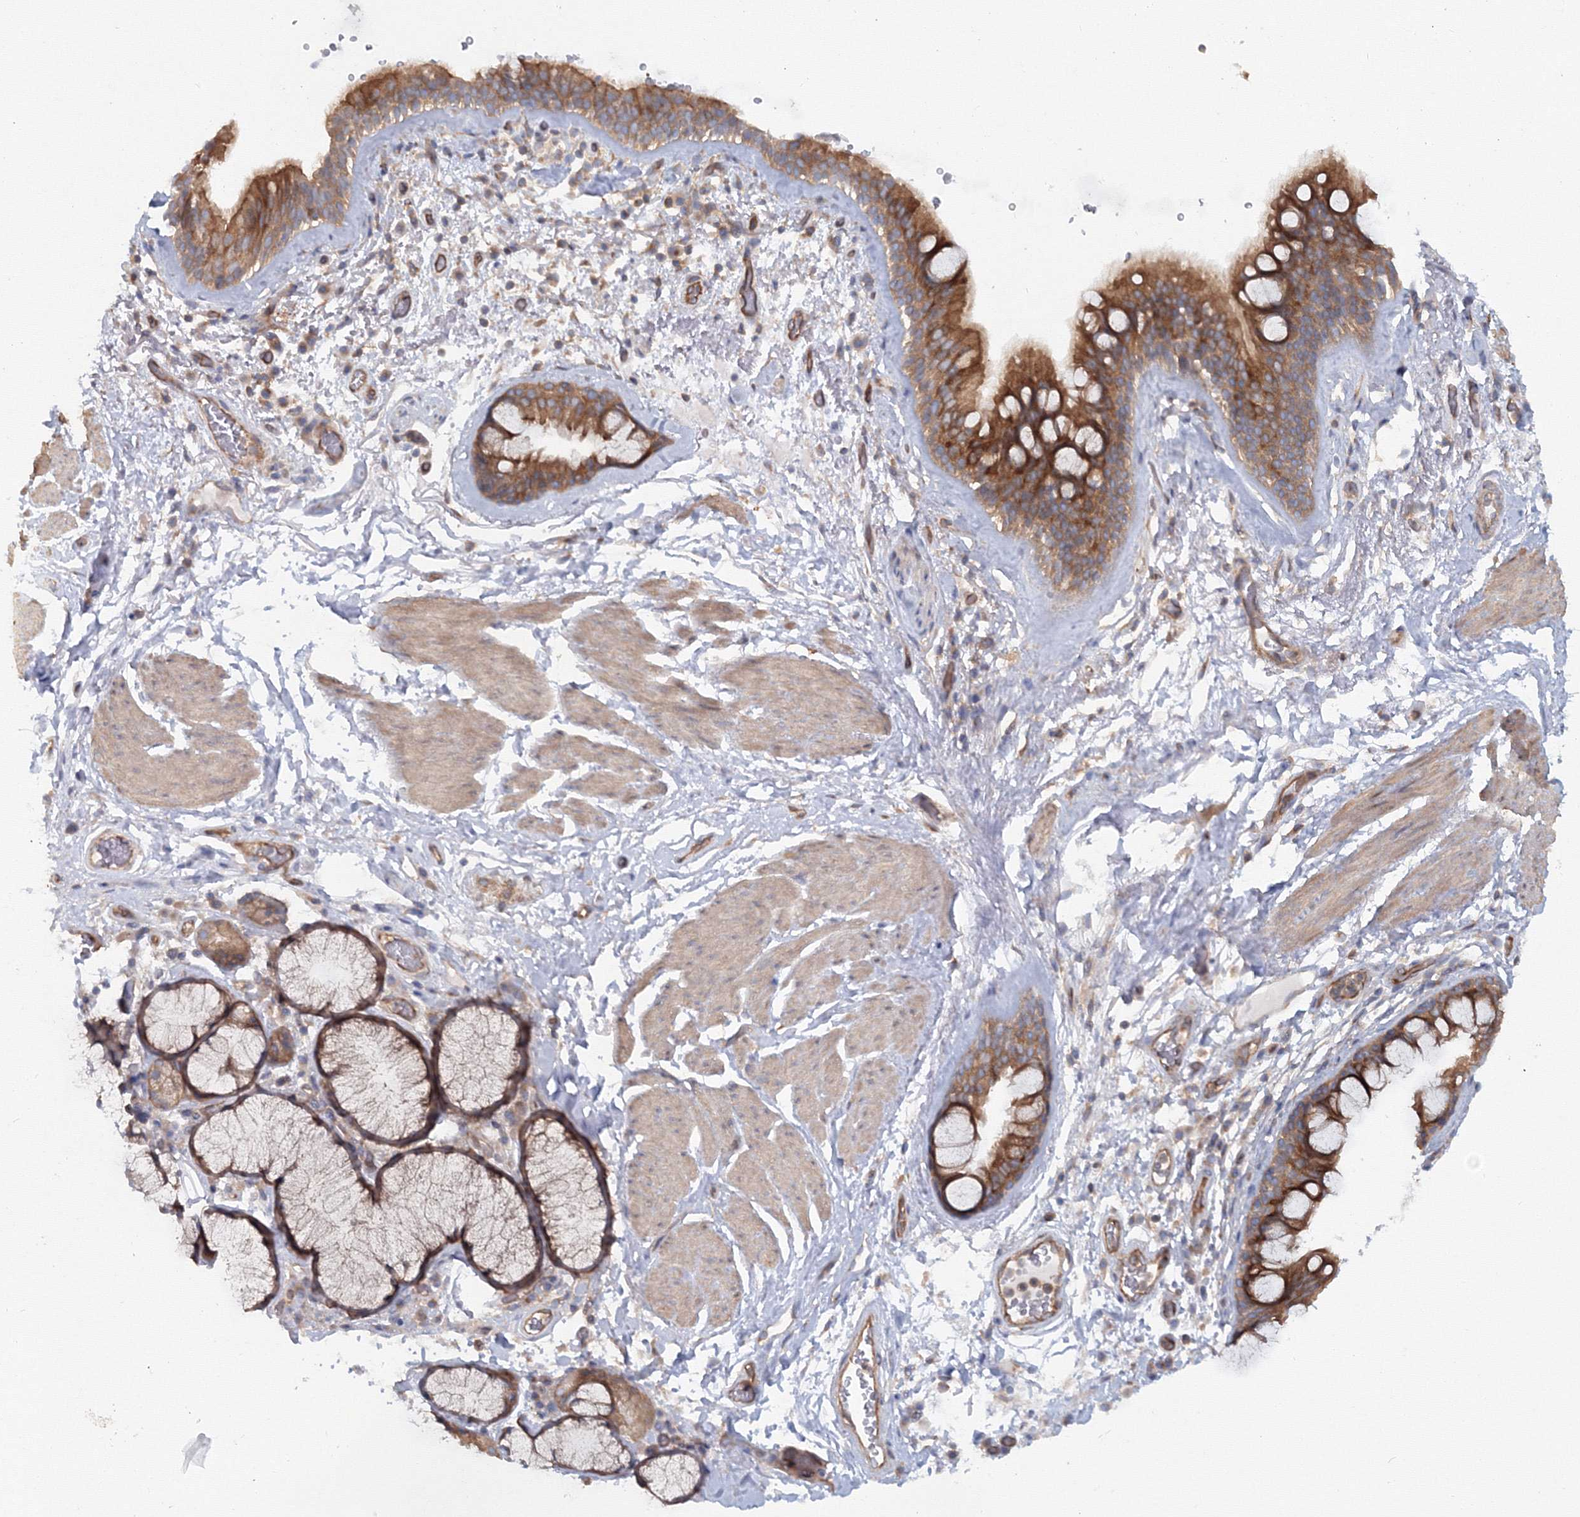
{"staining": {"intensity": "moderate", "quantity": ">75%", "location": "cytoplasmic/membranous"}, "tissue": "bronchus", "cell_type": "Respiratory epithelial cells", "image_type": "normal", "snomed": [{"axis": "morphology", "description": "Normal tissue, NOS"}, {"axis": "topography", "description": "Cartilage tissue"}], "caption": "Benign bronchus displays moderate cytoplasmic/membranous staining in approximately >75% of respiratory epithelial cells.", "gene": "EXOC1", "patient": {"sex": "female", "age": 63}}